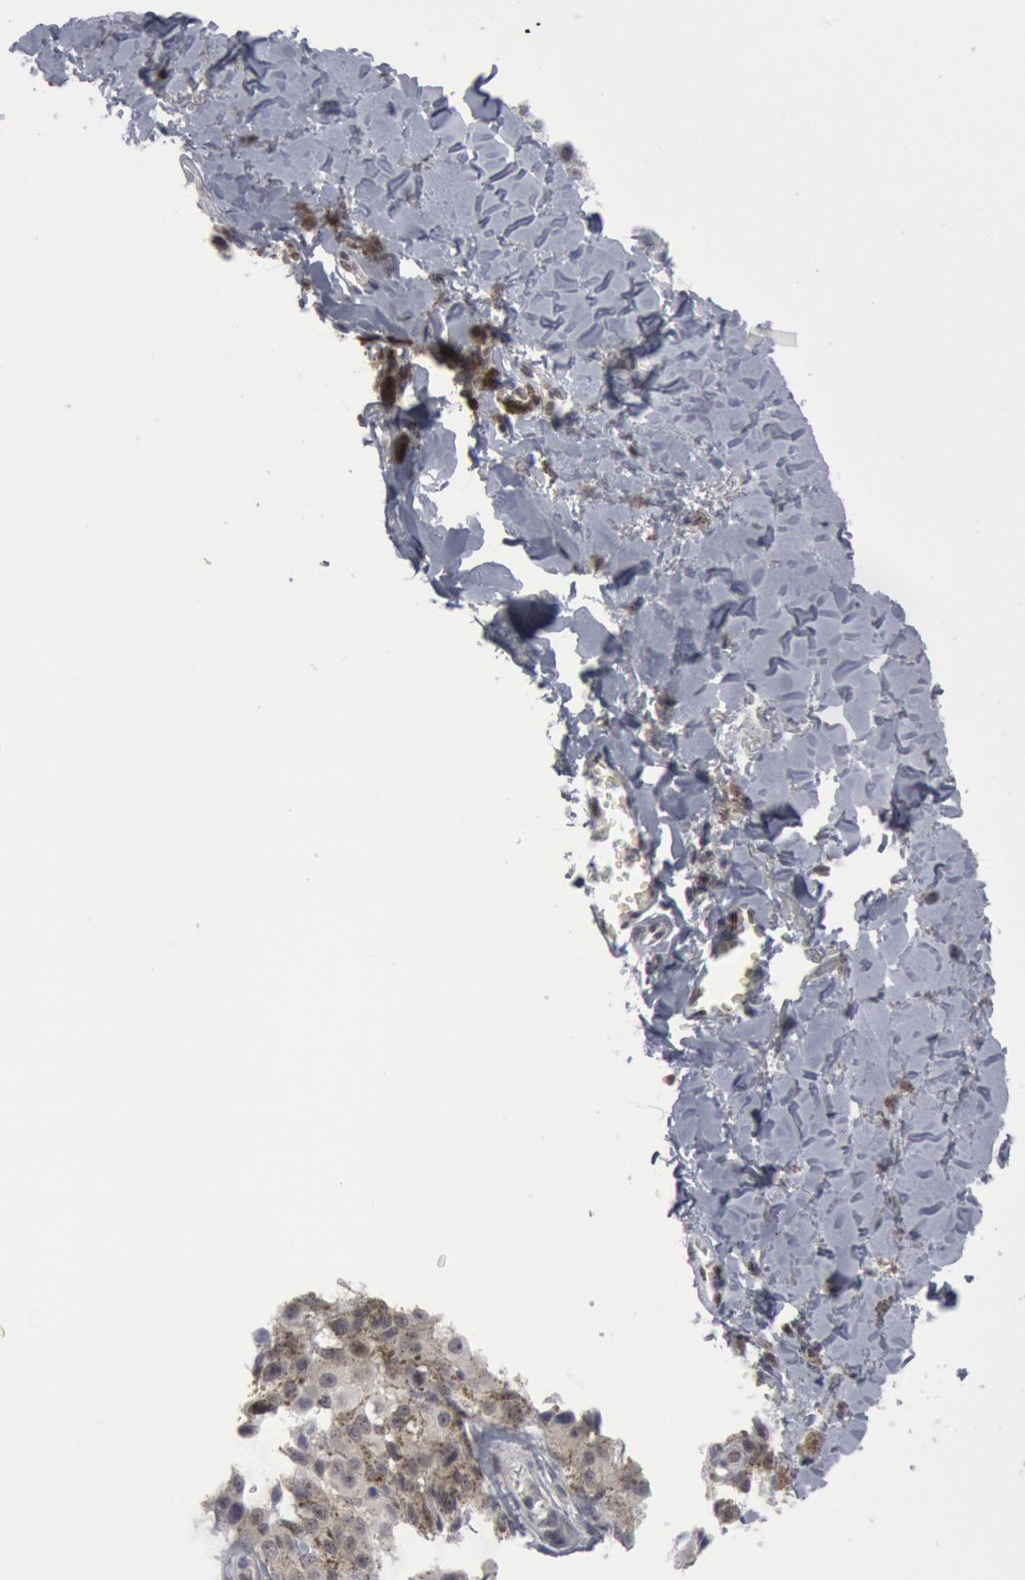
{"staining": {"intensity": "negative", "quantity": "none", "location": "none"}, "tissue": "melanoma", "cell_type": "Tumor cells", "image_type": "cancer", "snomed": [{"axis": "morphology", "description": "Malignant melanoma, NOS"}, {"axis": "topography", "description": "Skin"}], "caption": "Immunohistochemistry image of melanoma stained for a protein (brown), which shows no staining in tumor cells.", "gene": "FOXO1", "patient": {"sex": "female", "age": 82}}